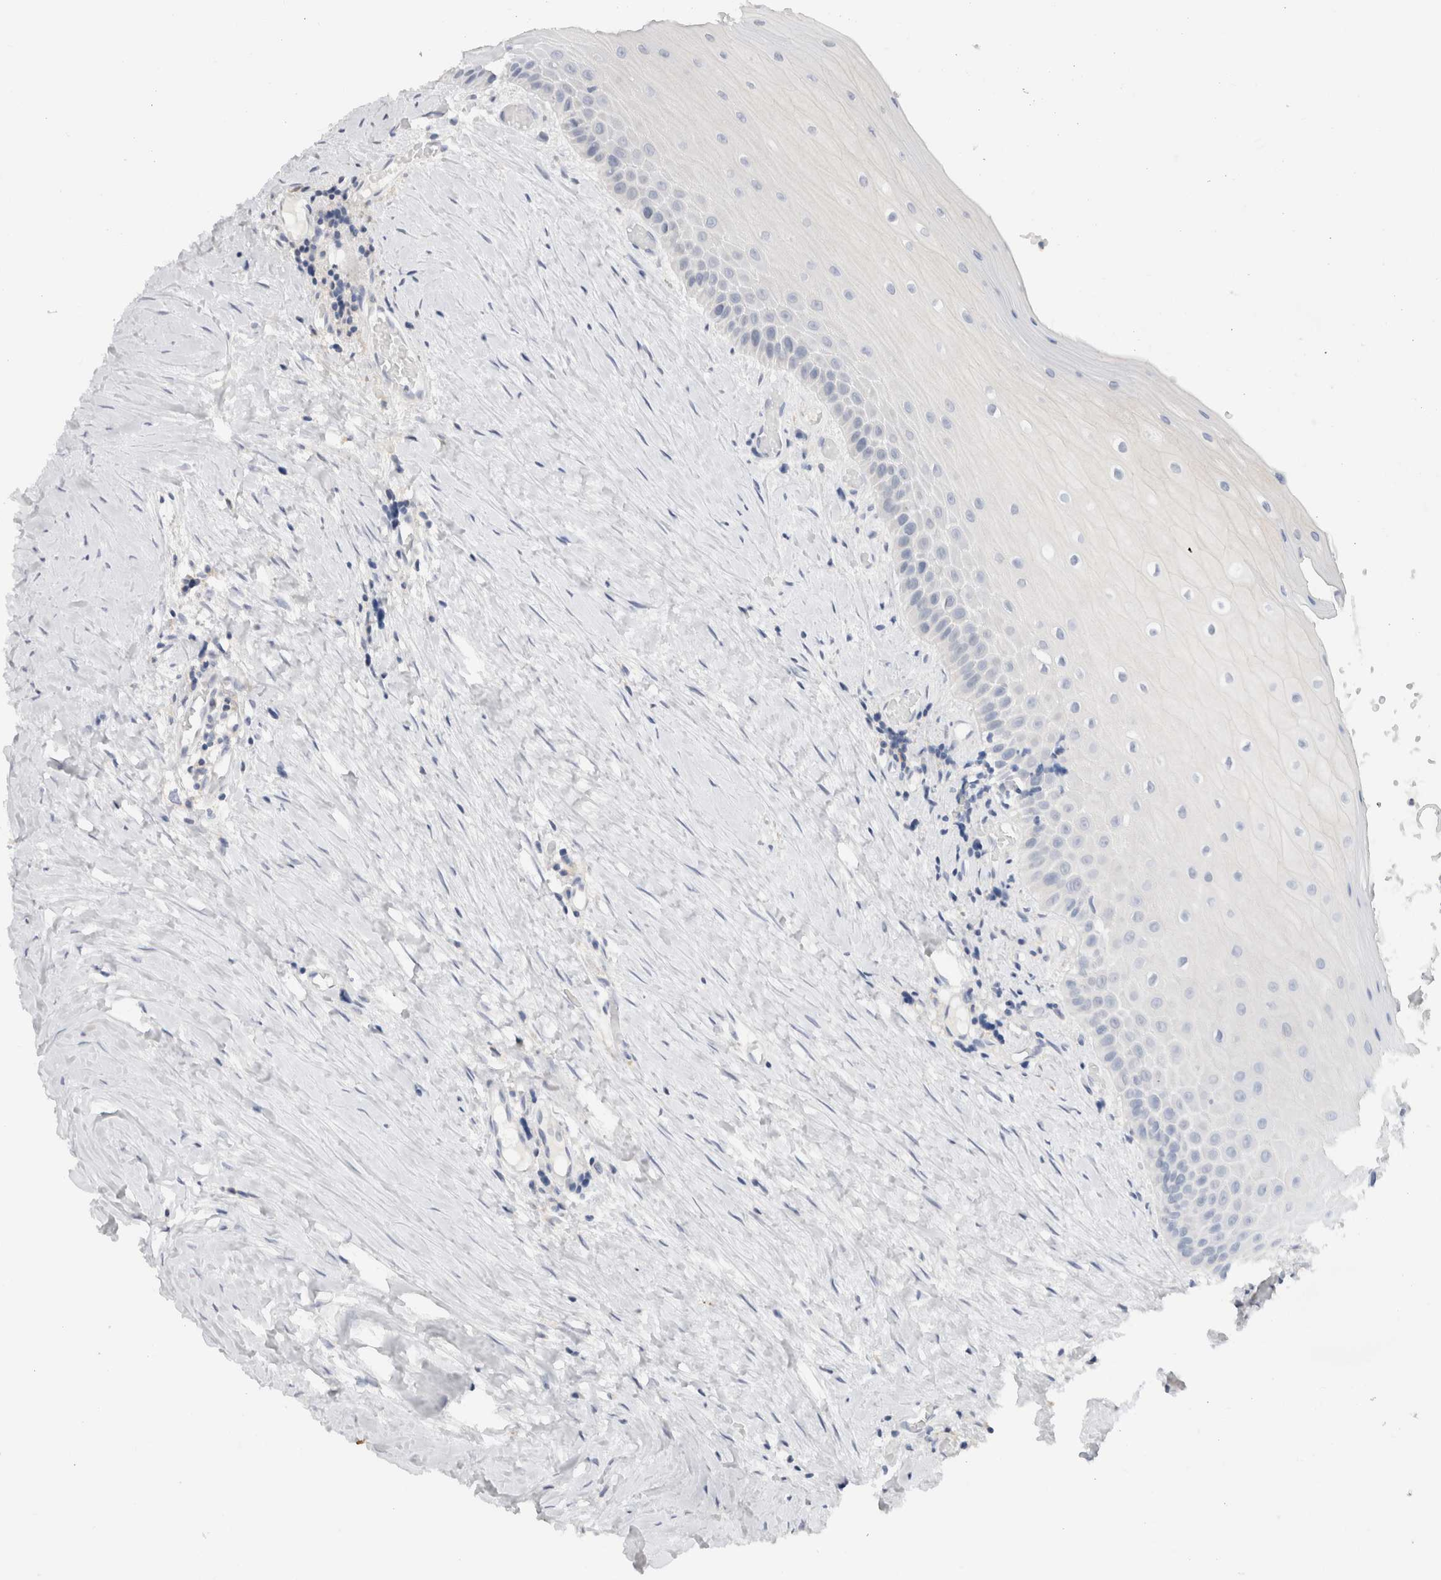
{"staining": {"intensity": "negative", "quantity": "none", "location": "none"}, "tissue": "oral mucosa", "cell_type": "Squamous epithelial cells", "image_type": "normal", "snomed": [{"axis": "morphology", "description": "Normal tissue, NOS"}, {"axis": "topography", "description": "Skeletal muscle"}, {"axis": "topography", "description": "Oral tissue"}, {"axis": "topography", "description": "Peripheral nerve tissue"}], "caption": "Immunohistochemical staining of normal oral mucosa demonstrates no significant positivity in squamous epithelial cells.", "gene": "ADAM30", "patient": {"sex": "female", "age": 84}}